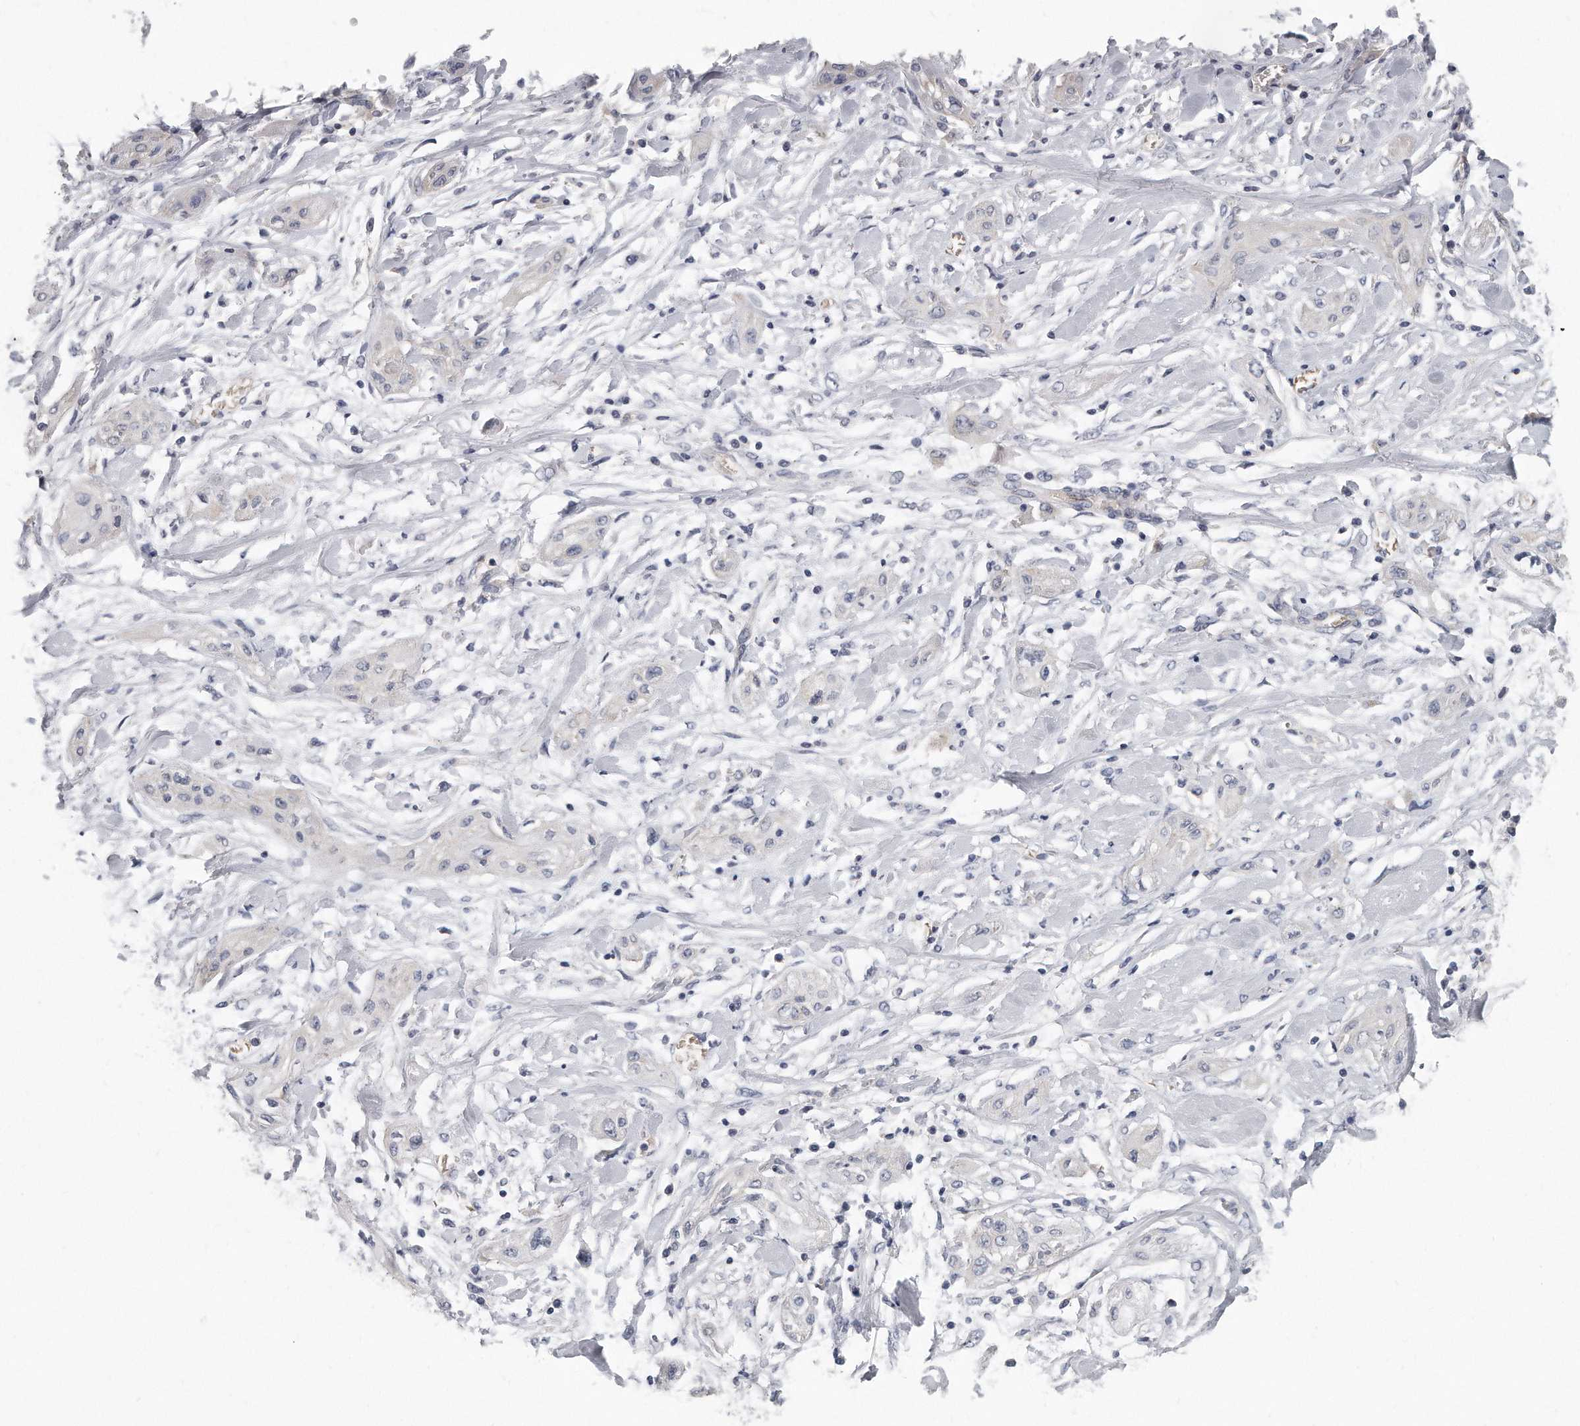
{"staining": {"intensity": "negative", "quantity": "none", "location": "none"}, "tissue": "lung cancer", "cell_type": "Tumor cells", "image_type": "cancer", "snomed": [{"axis": "morphology", "description": "Squamous cell carcinoma, NOS"}, {"axis": "topography", "description": "Lung"}], "caption": "This is a micrograph of immunohistochemistry (IHC) staining of squamous cell carcinoma (lung), which shows no positivity in tumor cells.", "gene": "PLEKHA6", "patient": {"sex": "female", "age": 47}}